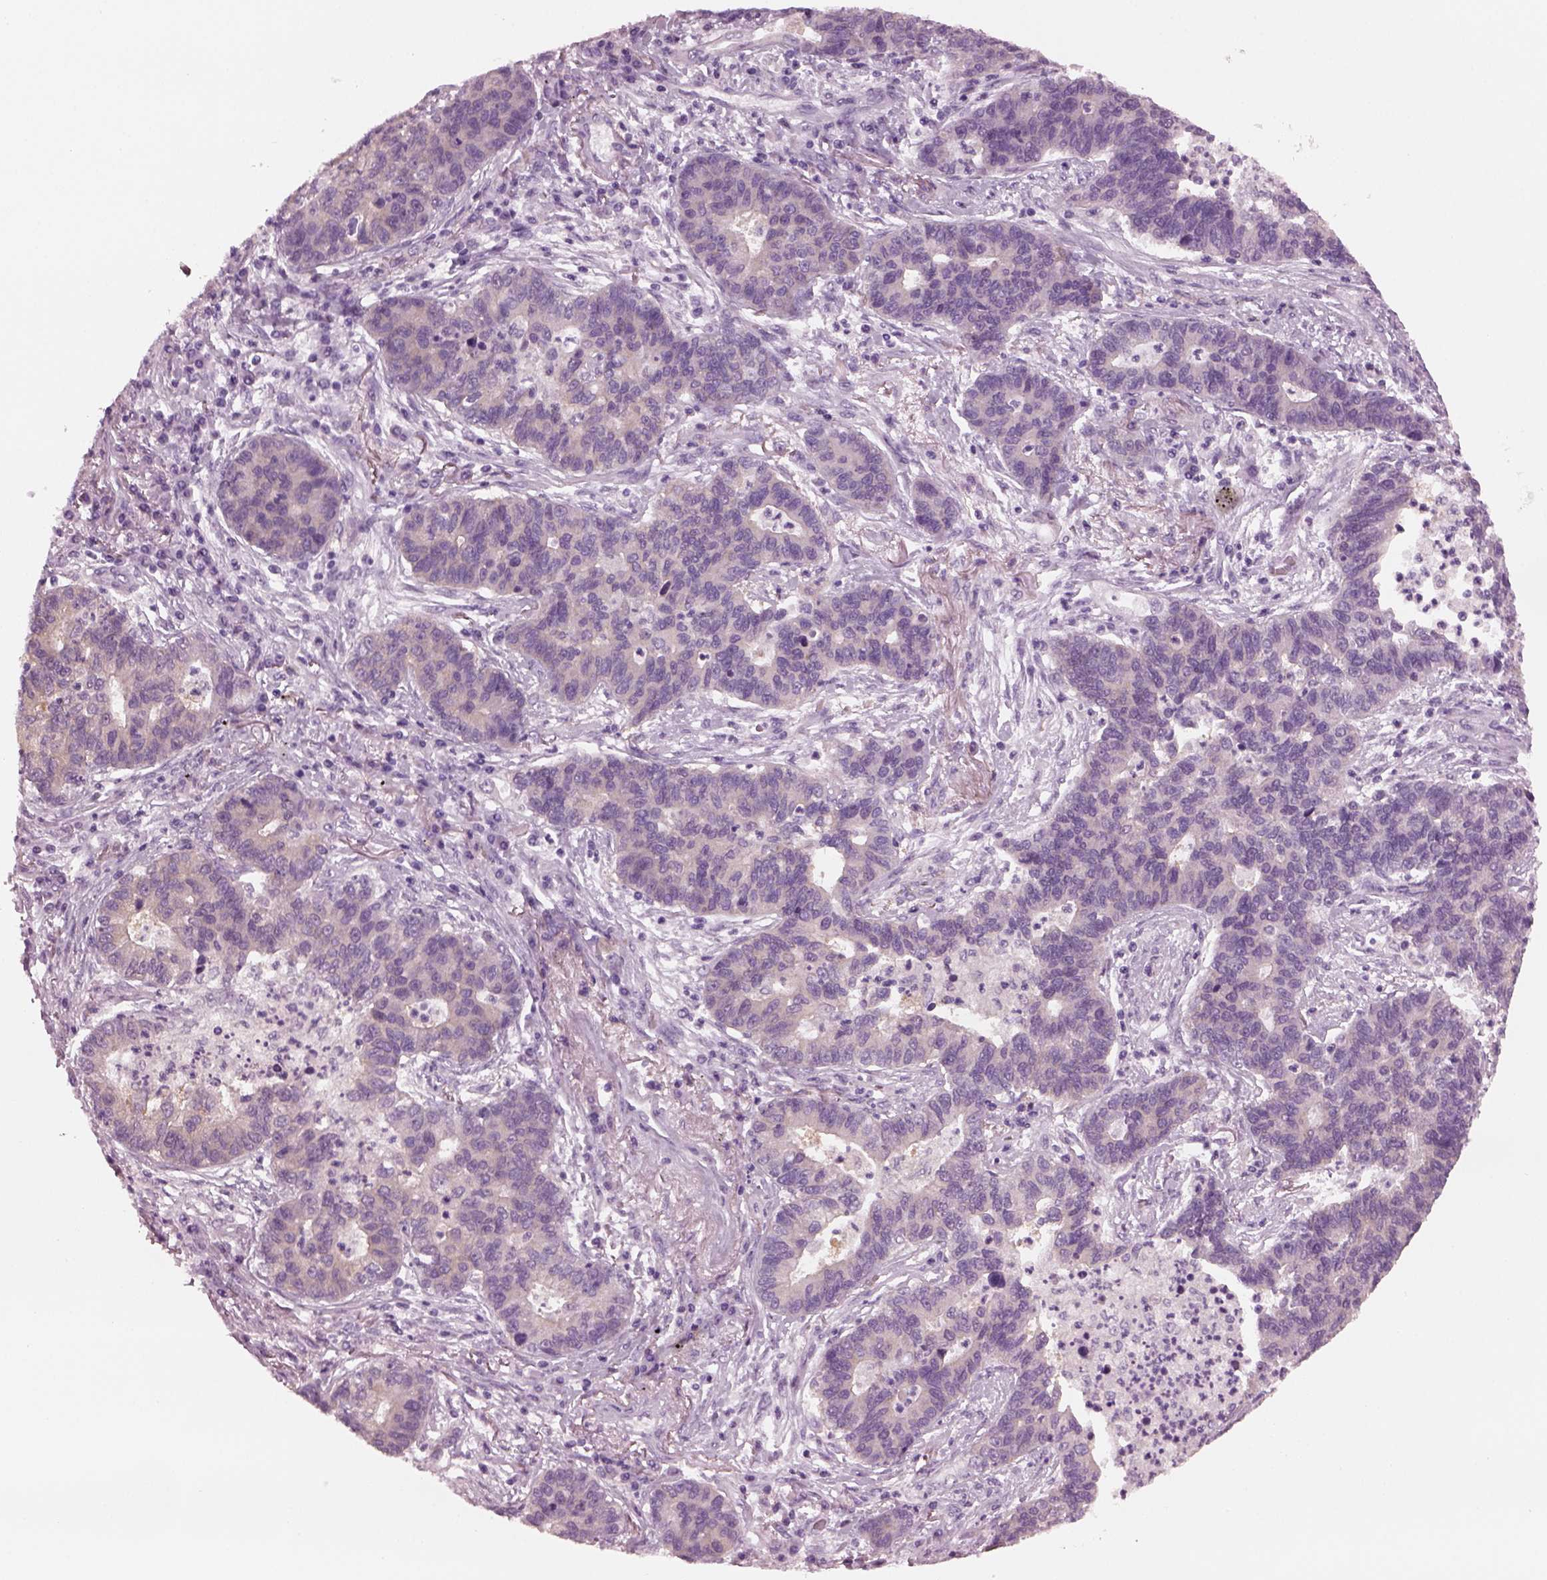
{"staining": {"intensity": "weak", "quantity": "<25%", "location": "cytoplasmic/membranous"}, "tissue": "lung cancer", "cell_type": "Tumor cells", "image_type": "cancer", "snomed": [{"axis": "morphology", "description": "Adenocarcinoma, NOS"}, {"axis": "topography", "description": "Lung"}], "caption": "Human adenocarcinoma (lung) stained for a protein using immunohistochemistry demonstrates no staining in tumor cells.", "gene": "SHTN1", "patient": {"sex": "female", "age": 57}}